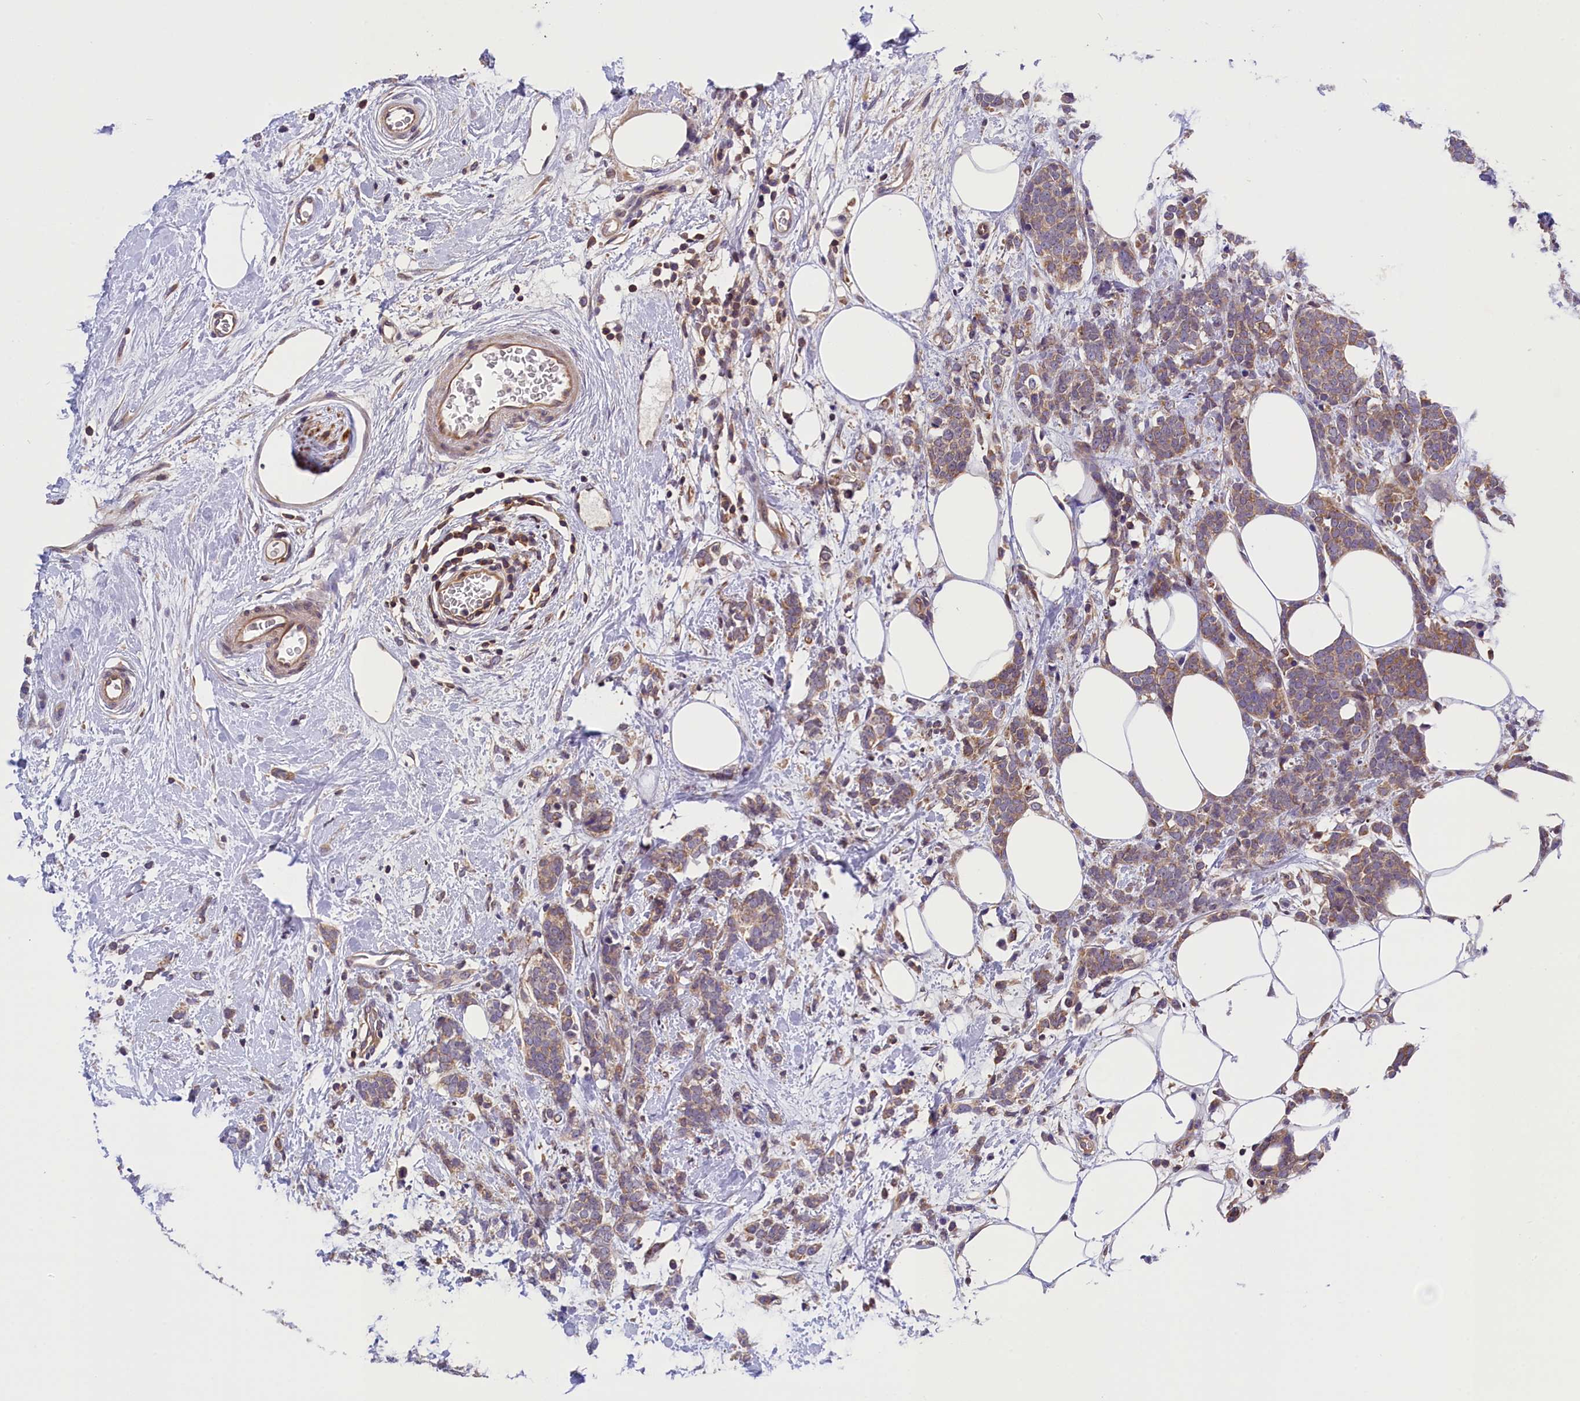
{"staining": {"intensity": "weak", "quantity": ">75%", "location": "cytoplasmic/membranous"}, "tissue": "breast cancer", "cell_type": "Tumor cells", "image_type": "cancer", "snomed": [{"axis": "morphology", "description": "Lobular carcinoma"}, {"axis": "topography", "description": "Breast"}], "caption": "Immunohistochemistry (IHC) (DAB) staining of breast cancer (lobular carcinoma) reveals weak cytoplasmic/membranous protein staining in approximately >75% of tumor cells. (Brightfield microscopy of DAB IHC at high magnification).", "gene": "TBCB", "patient": {"sex": "female", "age": 58}}